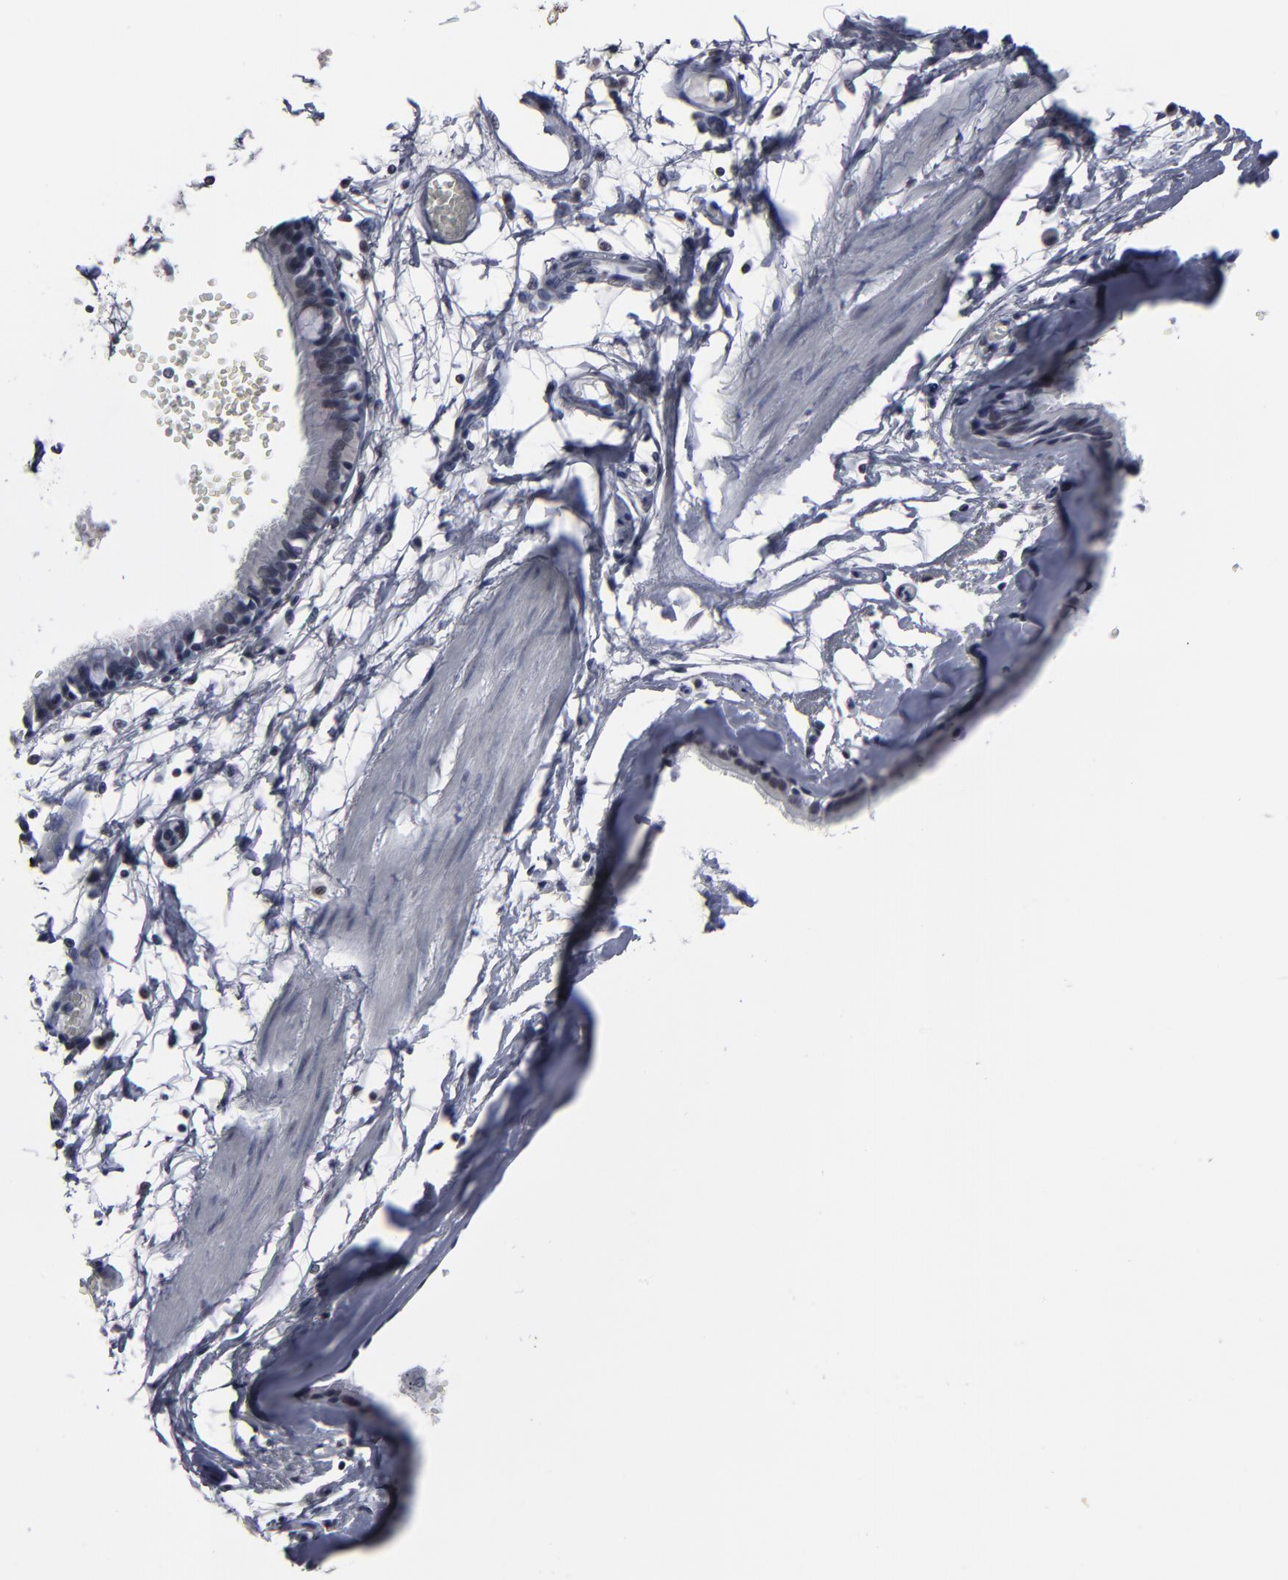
{"staining": {"intensity": "negative", "quantity": "none", "location": "none"}, "tissue": "bronchus", "cell_type": "Respiratory epithelial cells", "image_type": "normal", "snomed": [{"axis": "morphology", "description": "Normal tissue, NOS"}, {"axis": "topography", "description": "Bronchus"}, {"axis": "topography", "description": "Lung"}], "caption": "An immunohistochemistry (IHC) photomicrograph of benign bronchus is shown. There is no staining in respiratory epithelial cells of bronchus. The staining was performed using DAB to visualize the protein expression in brown, while the nuclei were stained in blue with hematoxylin (Magnification: 20x).", "gene": "SSRP1", "patient": {"sex": "female", "age": 56}}